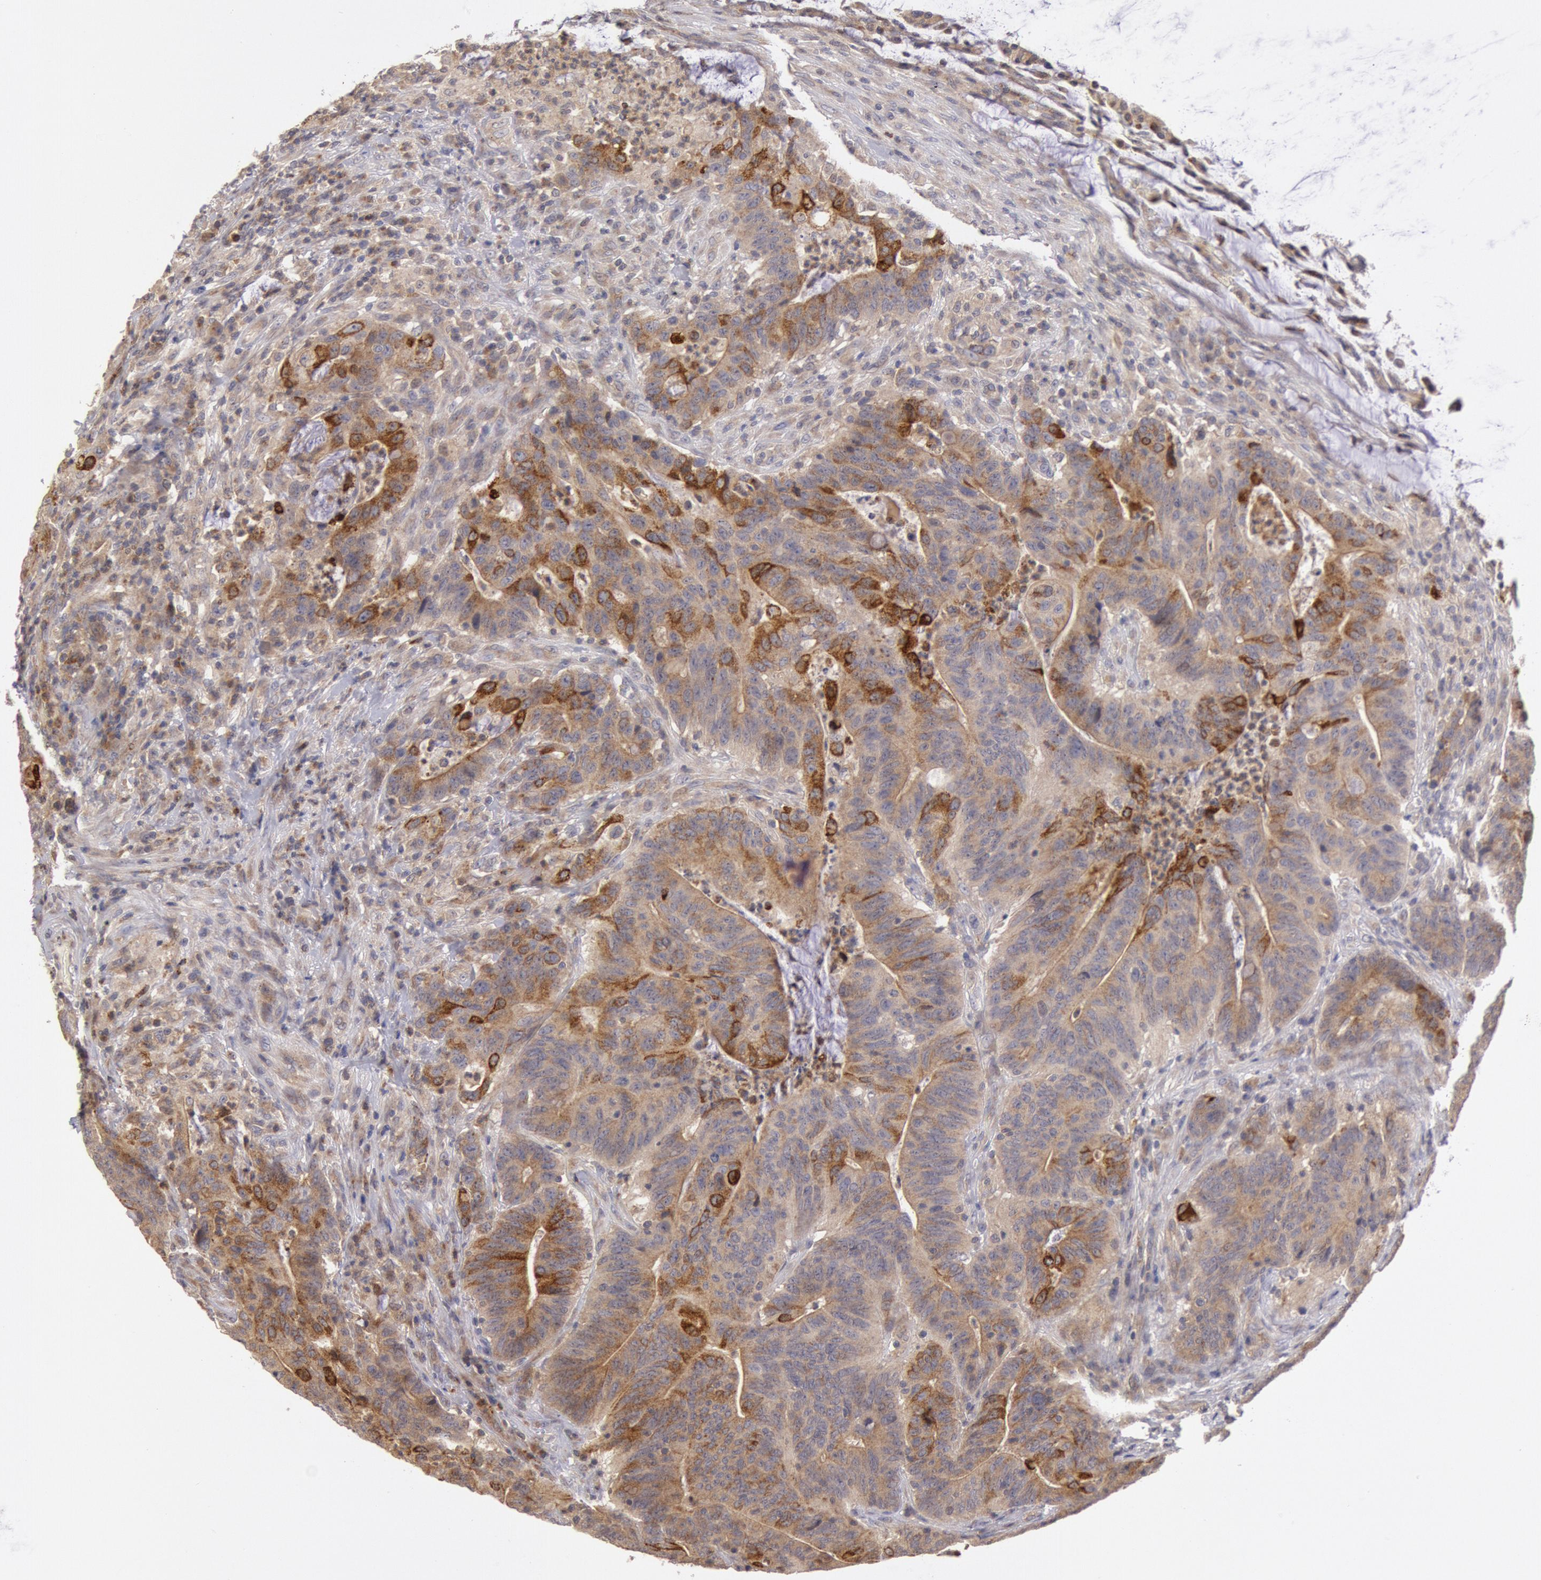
{"staining": {"intensity": "moderate", "quantity": ">75%", "location": "cytoplasmic/membranous"}, "tissue": "colorectal cancer", "cell_type": "Tumor cells", "image_type": "cancer", "snomed": [{"axis": "morphology", "description": "Adenocarcinoma, NOS"}, {"axis": "topography", "description": "Colon"}], "caption": "Immunohistochemistry of colorectal cancer exhibits medium levels of moderate cytoplasmic/membranous expression in about >75% of tumor cells.", "gene": "PLA2G6", "patient": {"sex": "male", "age": 54}}